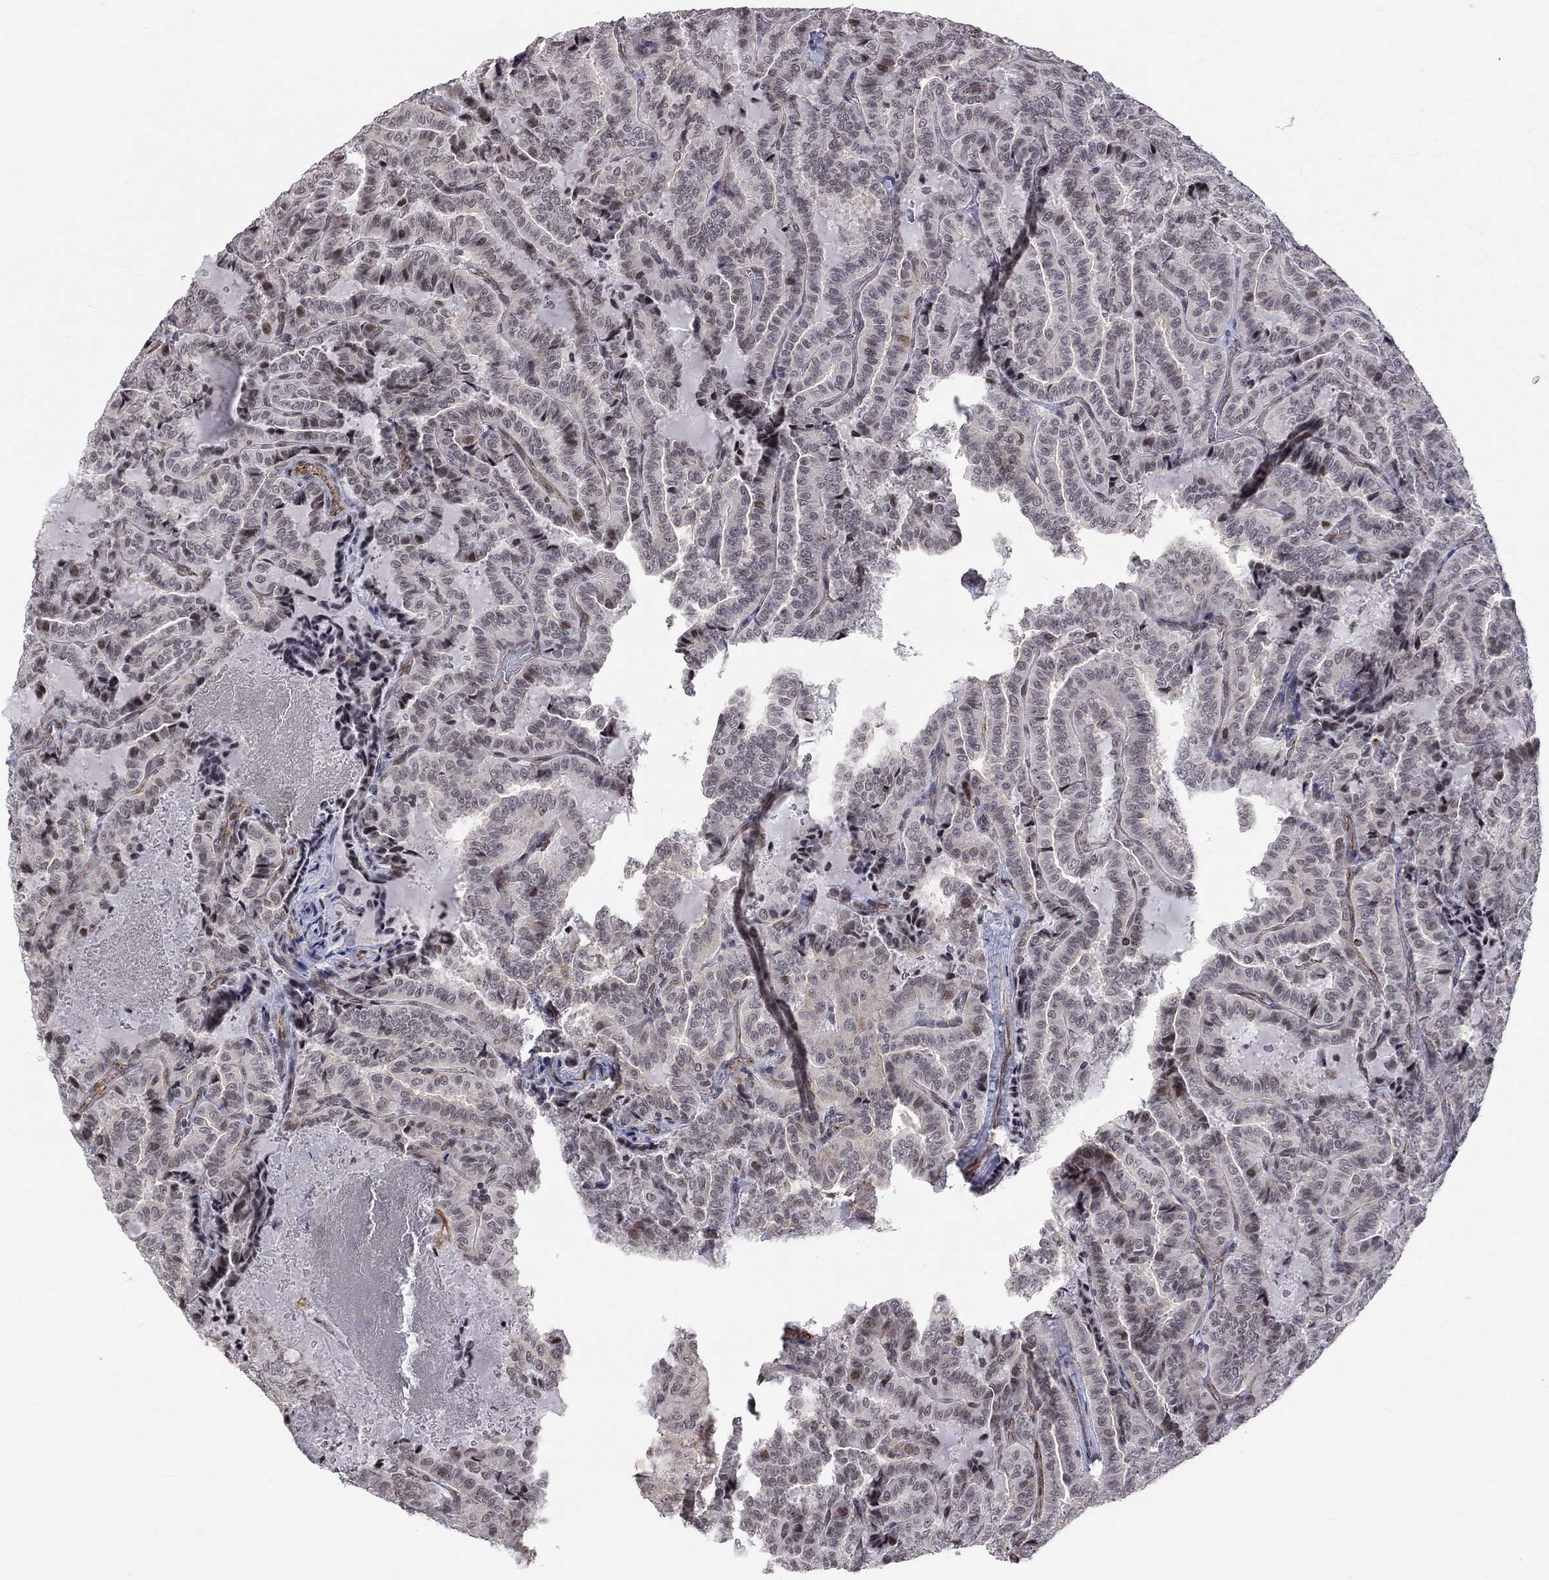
{"staining": {"intensity": "weak", "quantity": "<25%", "location": "cytoplasmic/membranous,nuclear"}, "tissue": "thyroid cancer", "cell_type": "Tumor cells", "image_type": "cancer", "snomed": [{"axis": "morphology", "description": "Papillary adenocarcinoma, NOS"}, {"axis": "topography", "description": "Thyroid gland"}], "caption": "High power microscopy photomicrograph of an immunohistochemistry micrograph of thyroid papillary adenocarcinoma, revealing no significant expression in tumor cells.", "gene": "MTNR1B", "patient": {"sex": "female", "age": 39}}